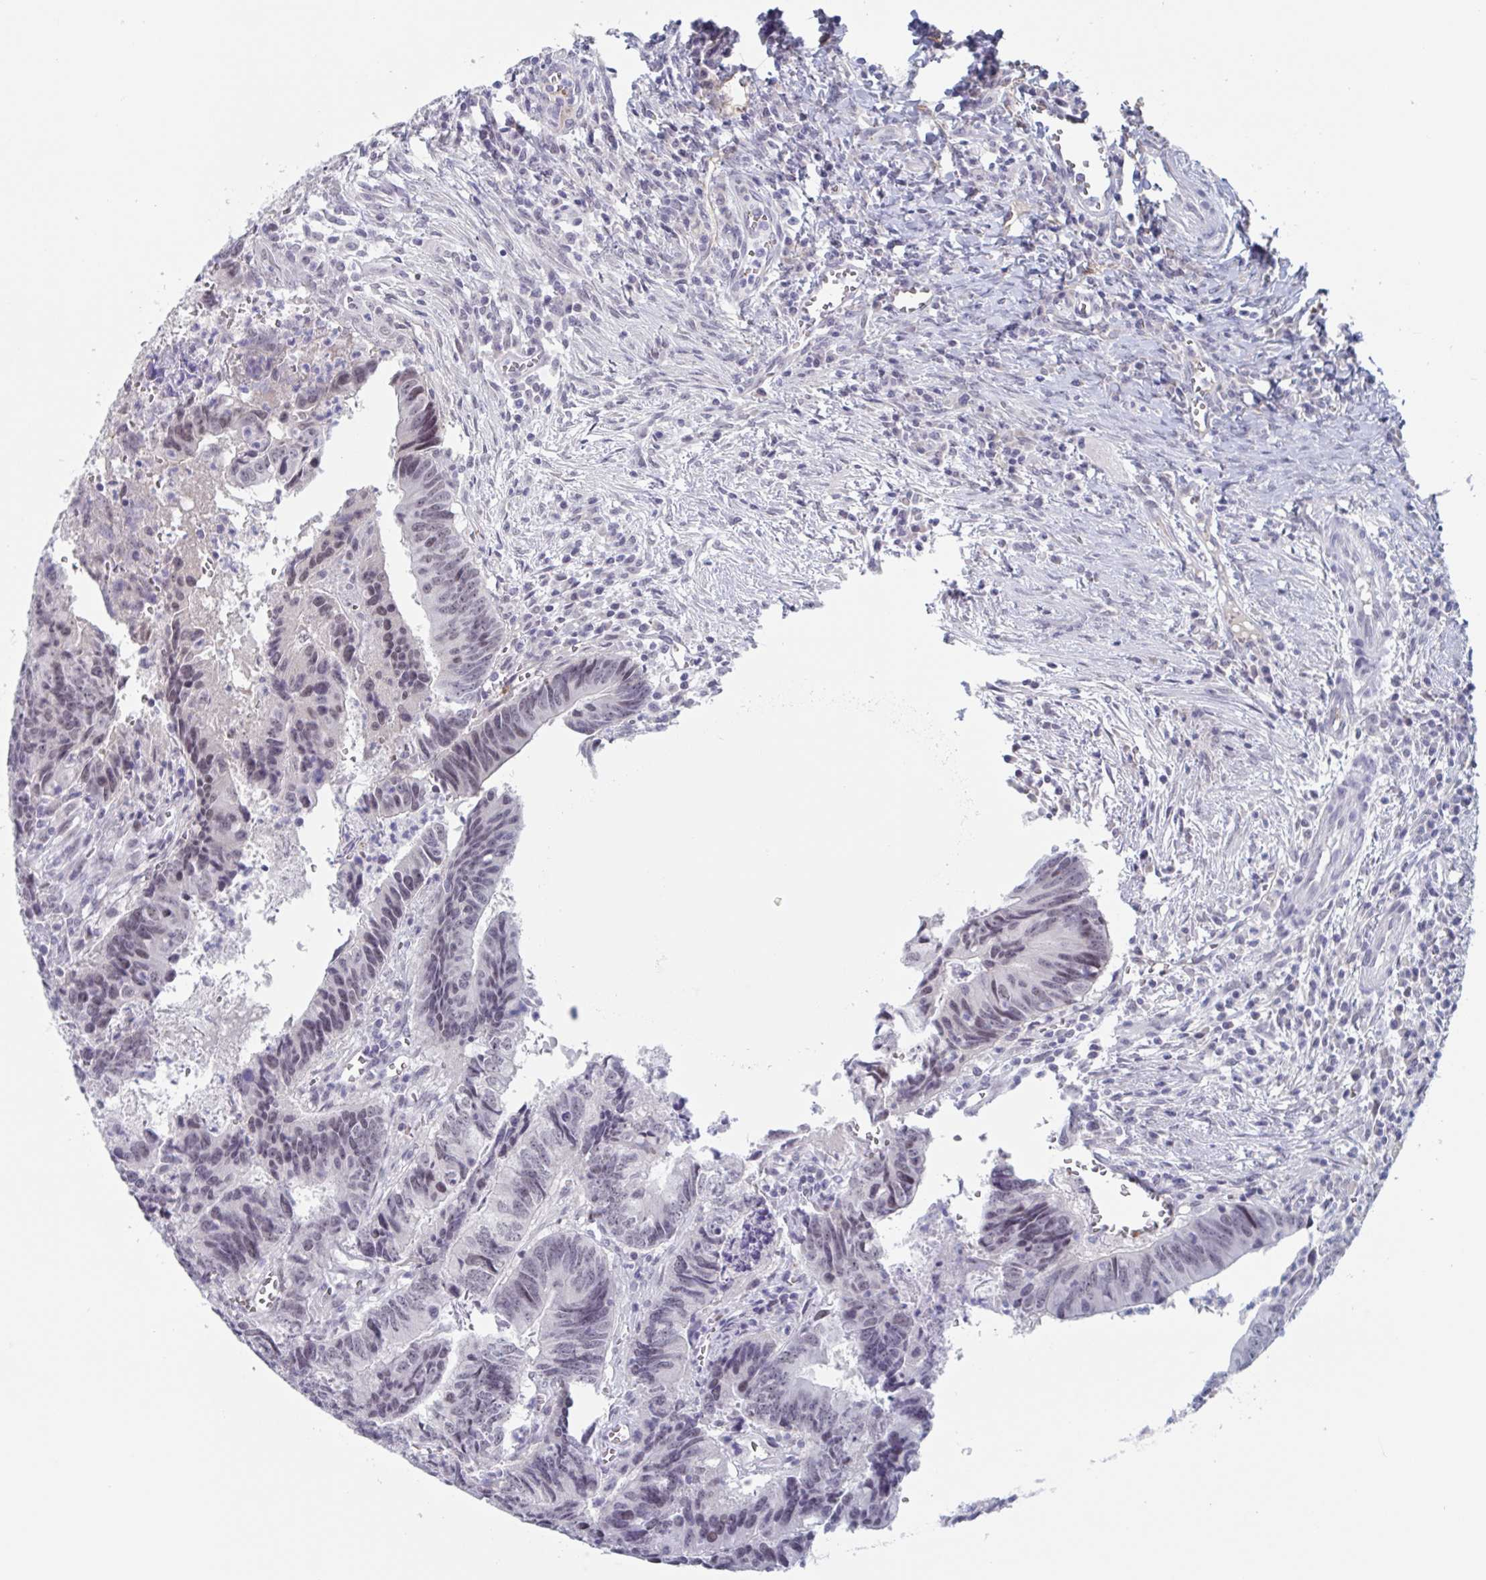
{"staining": {"intensity": "weak", "quantity": "<25%", "location": "nuclear"}, "tissue": "colorectal cancer", "cell_type": "Tumor cells", "image_type": "cancer", "snomed": [{"axis": "morphology", "description": "Adenocarcinoma, NOS"}, {"axis": "topography", "description": "Colon"}], "caption": "Image shows no protein expression in tumor cells of colorectal cancer tissue. The staining is performed using DAB brown chromogen with nuclei counter-stained in using hematoxylin.", "gene": "KDM4D", "patient": {"sex": "male", "age": 86}}